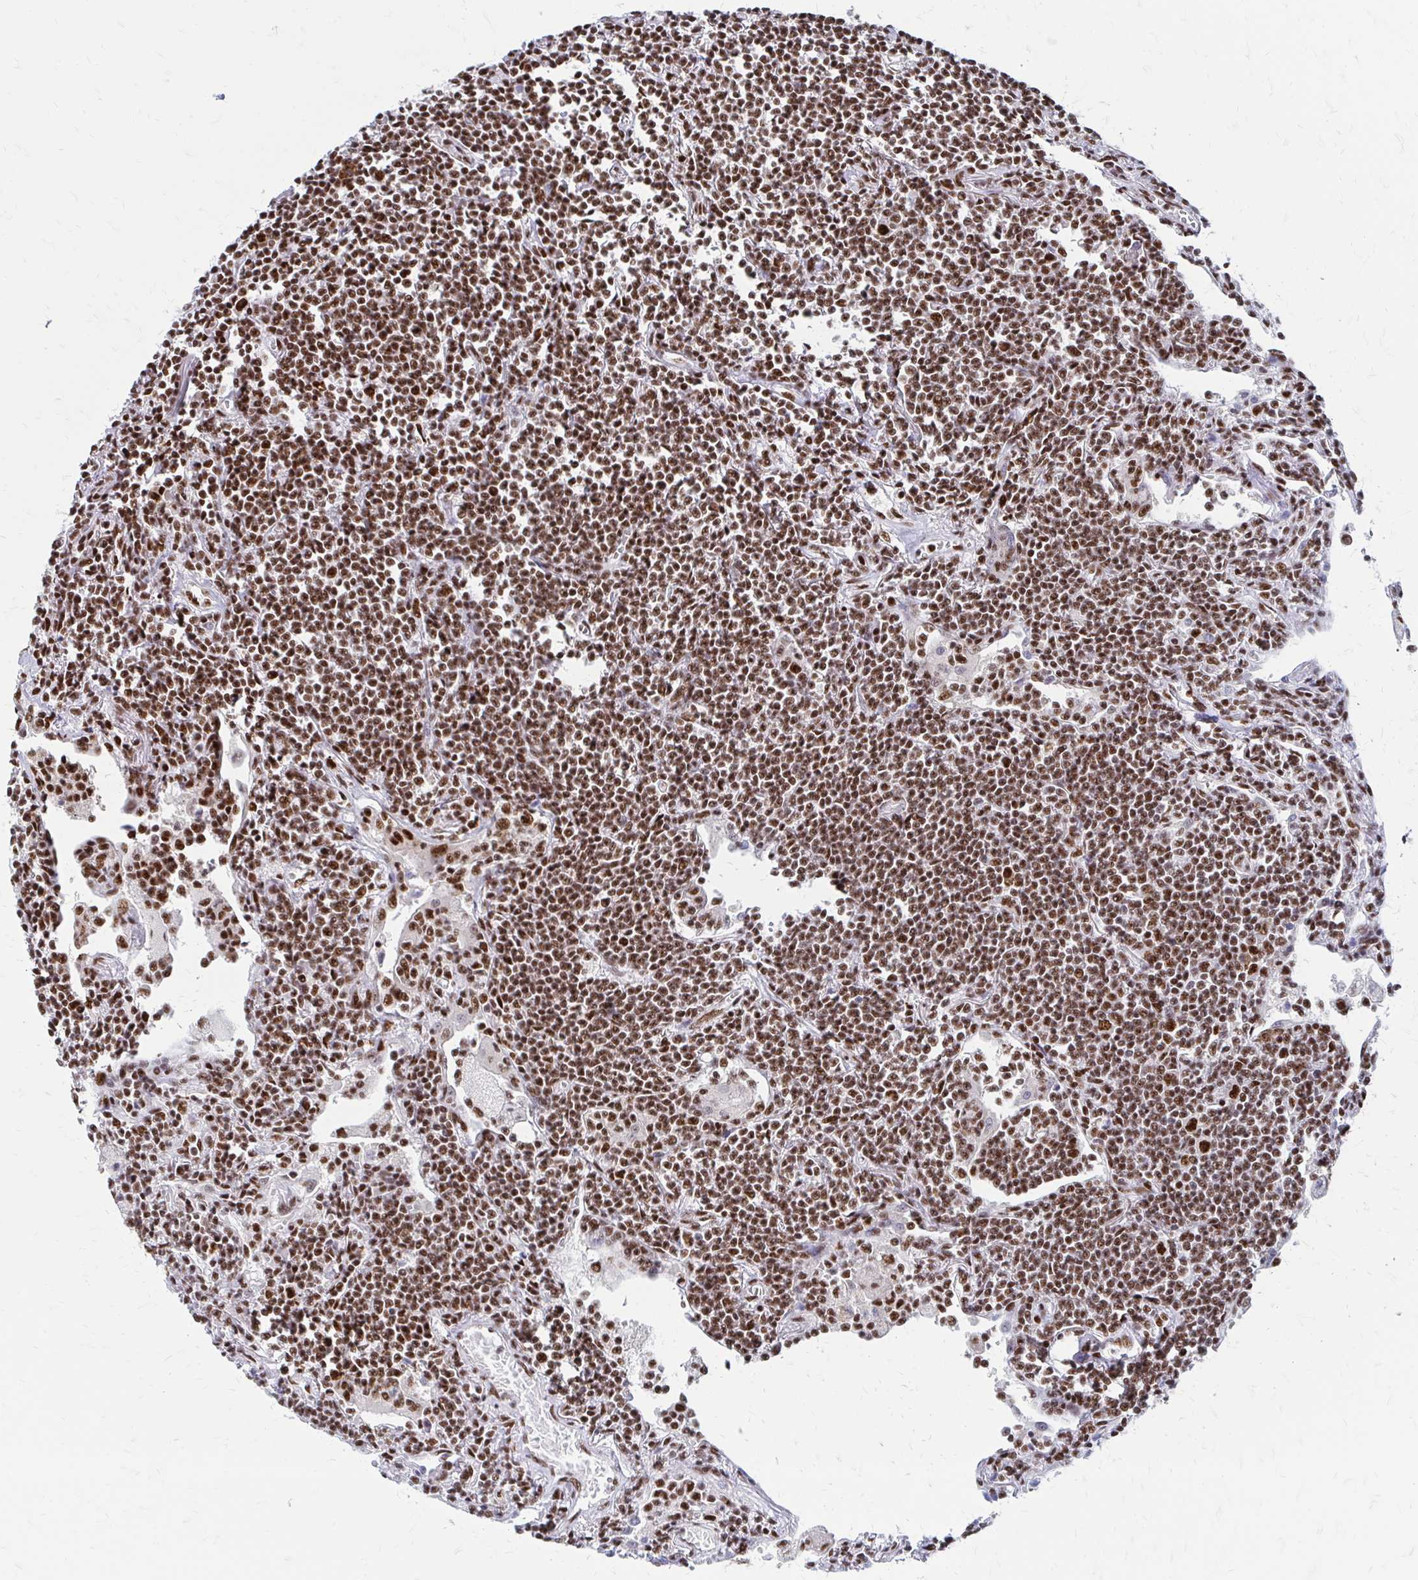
{"staining": {"intensity": "strong", "quantity": ">75%", "location": "nuclear"}, "tissue": "lymphoma", "cell_type": "Tumor cells", "image_type": "cancer", "snomed": [{"axis": "morphology", "description": "Malignant lymphoma, non-Hodgkin's type, Low grade"}, {"axis": "topography", "description": "Lung"}], "caption": "High-power microscopy captured an immunohistochemistry (IHC) micrograph of lymphoma, revealing strong nuclear positivity in about >75% of tumor cells.", "gene": "CNKSR3", "patient": {"sex": "female", "age": 71}}